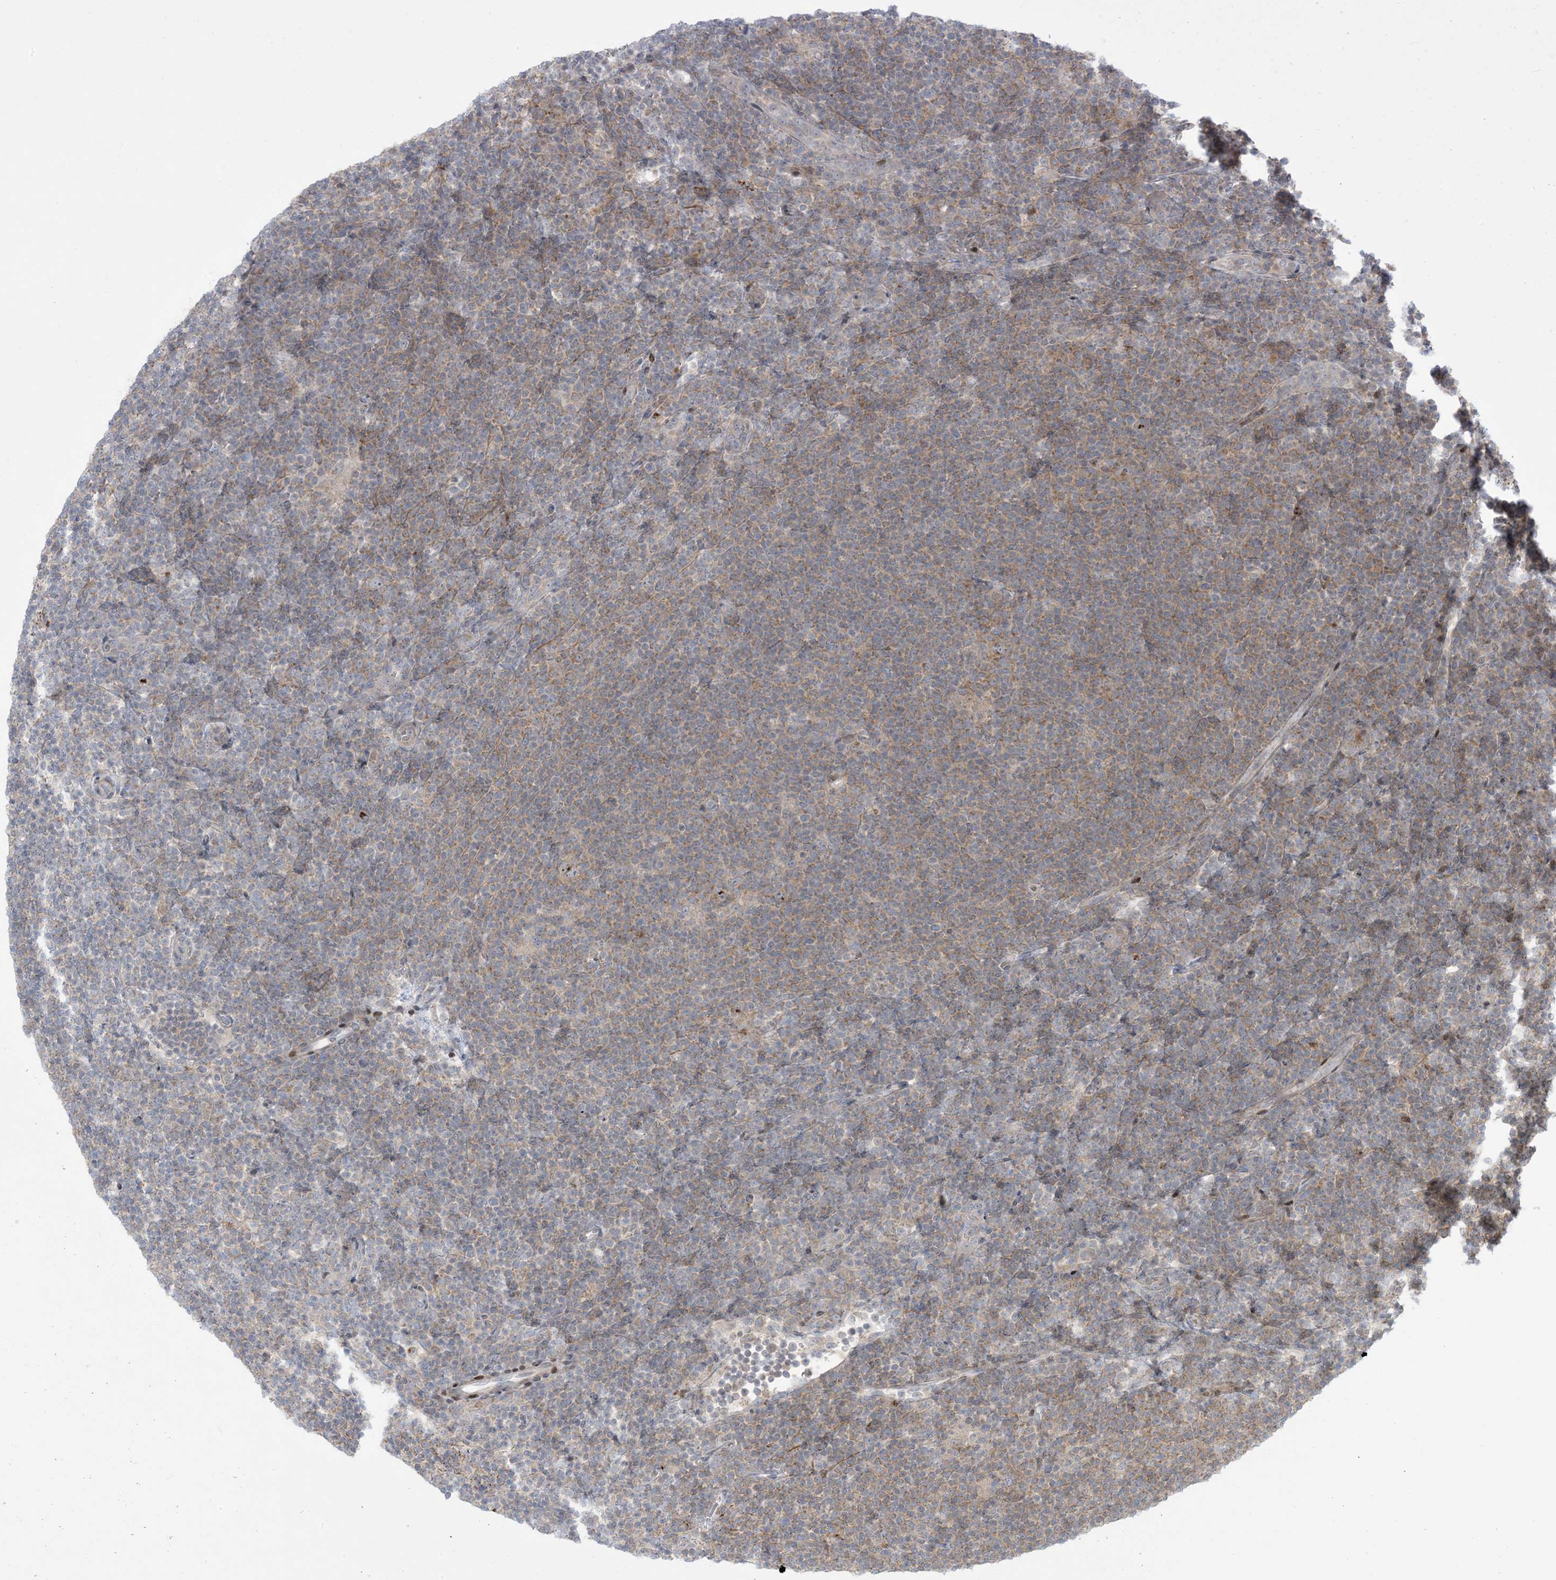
{"staining": {"intensity": "negative", "quantity": "none", "location": "none"}, "tissue": "lymphoma", "cell_type": "Tumor cells", "image_type": "cancer", "snomed": [{"axis": "morphology", "description": "Hodgkin's disease, NOS"}, {"axis": "topography", "description": "Lymph node"}], "caption": "Immunohistochemistry photomicrograph of human Hodgkin's disease stained for a protein (brown), which shows no expression in tumor cells.", "gene": "AFTPH", "patient": {"sex": "female", "age": 57}}